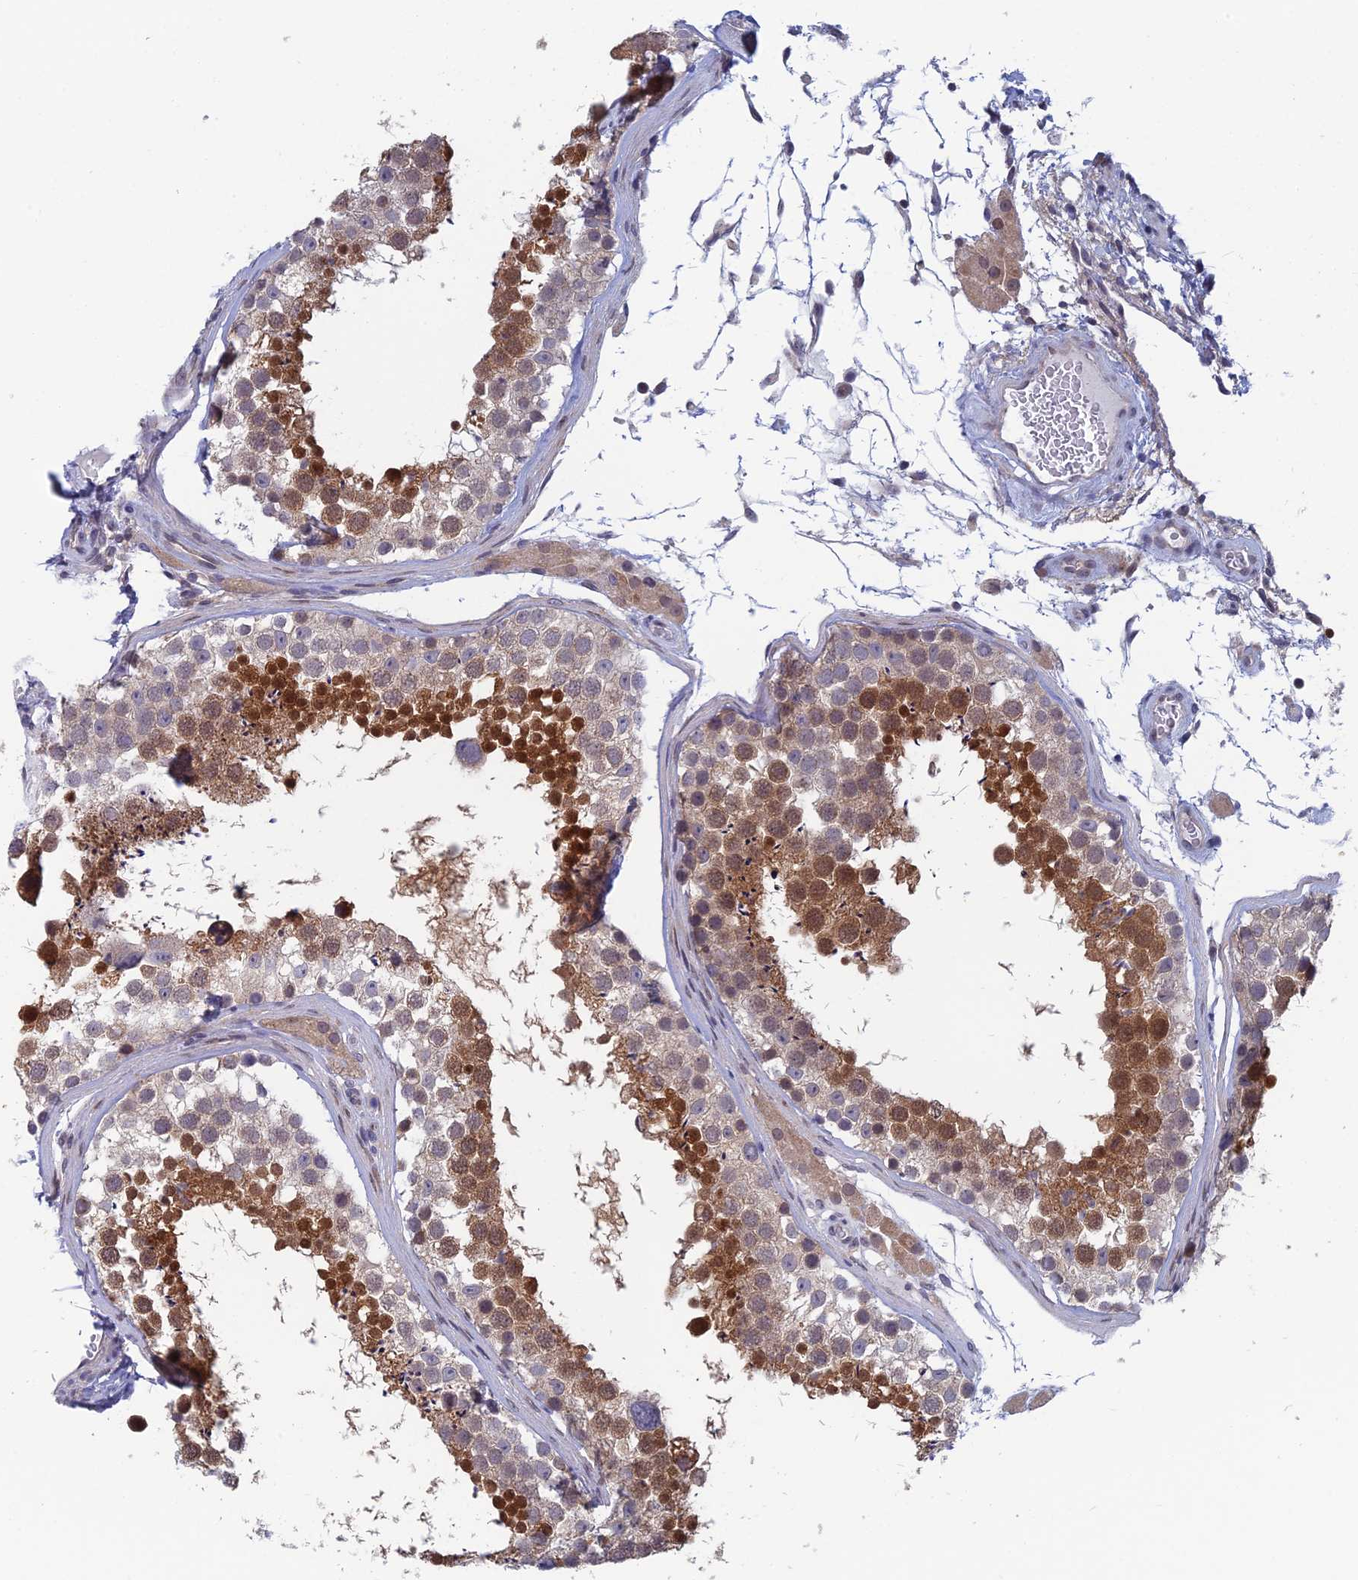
{"staining": {"intensity": "strong", "quantity": "25%-75%", "location": "cytoplasmic/membranous,nuclear"}, "tissue": "testis", "cell_type": "Cells in seminiferous ducts", "image_type": "normal", "snomed": [{"axis": "morphology", "description": "Normal tissue, NOS"}, {"axis": "topography", "description": "Testis"}], "caption": "Testis was stained to show a protein in brown. There is high levels of strong cytoplasmic/membranous,nuclear staining in about 25%-75% of cells in seminiferous ducts.", "gene": "SRA1", "patient": {"sex": "male", "age": 46}}